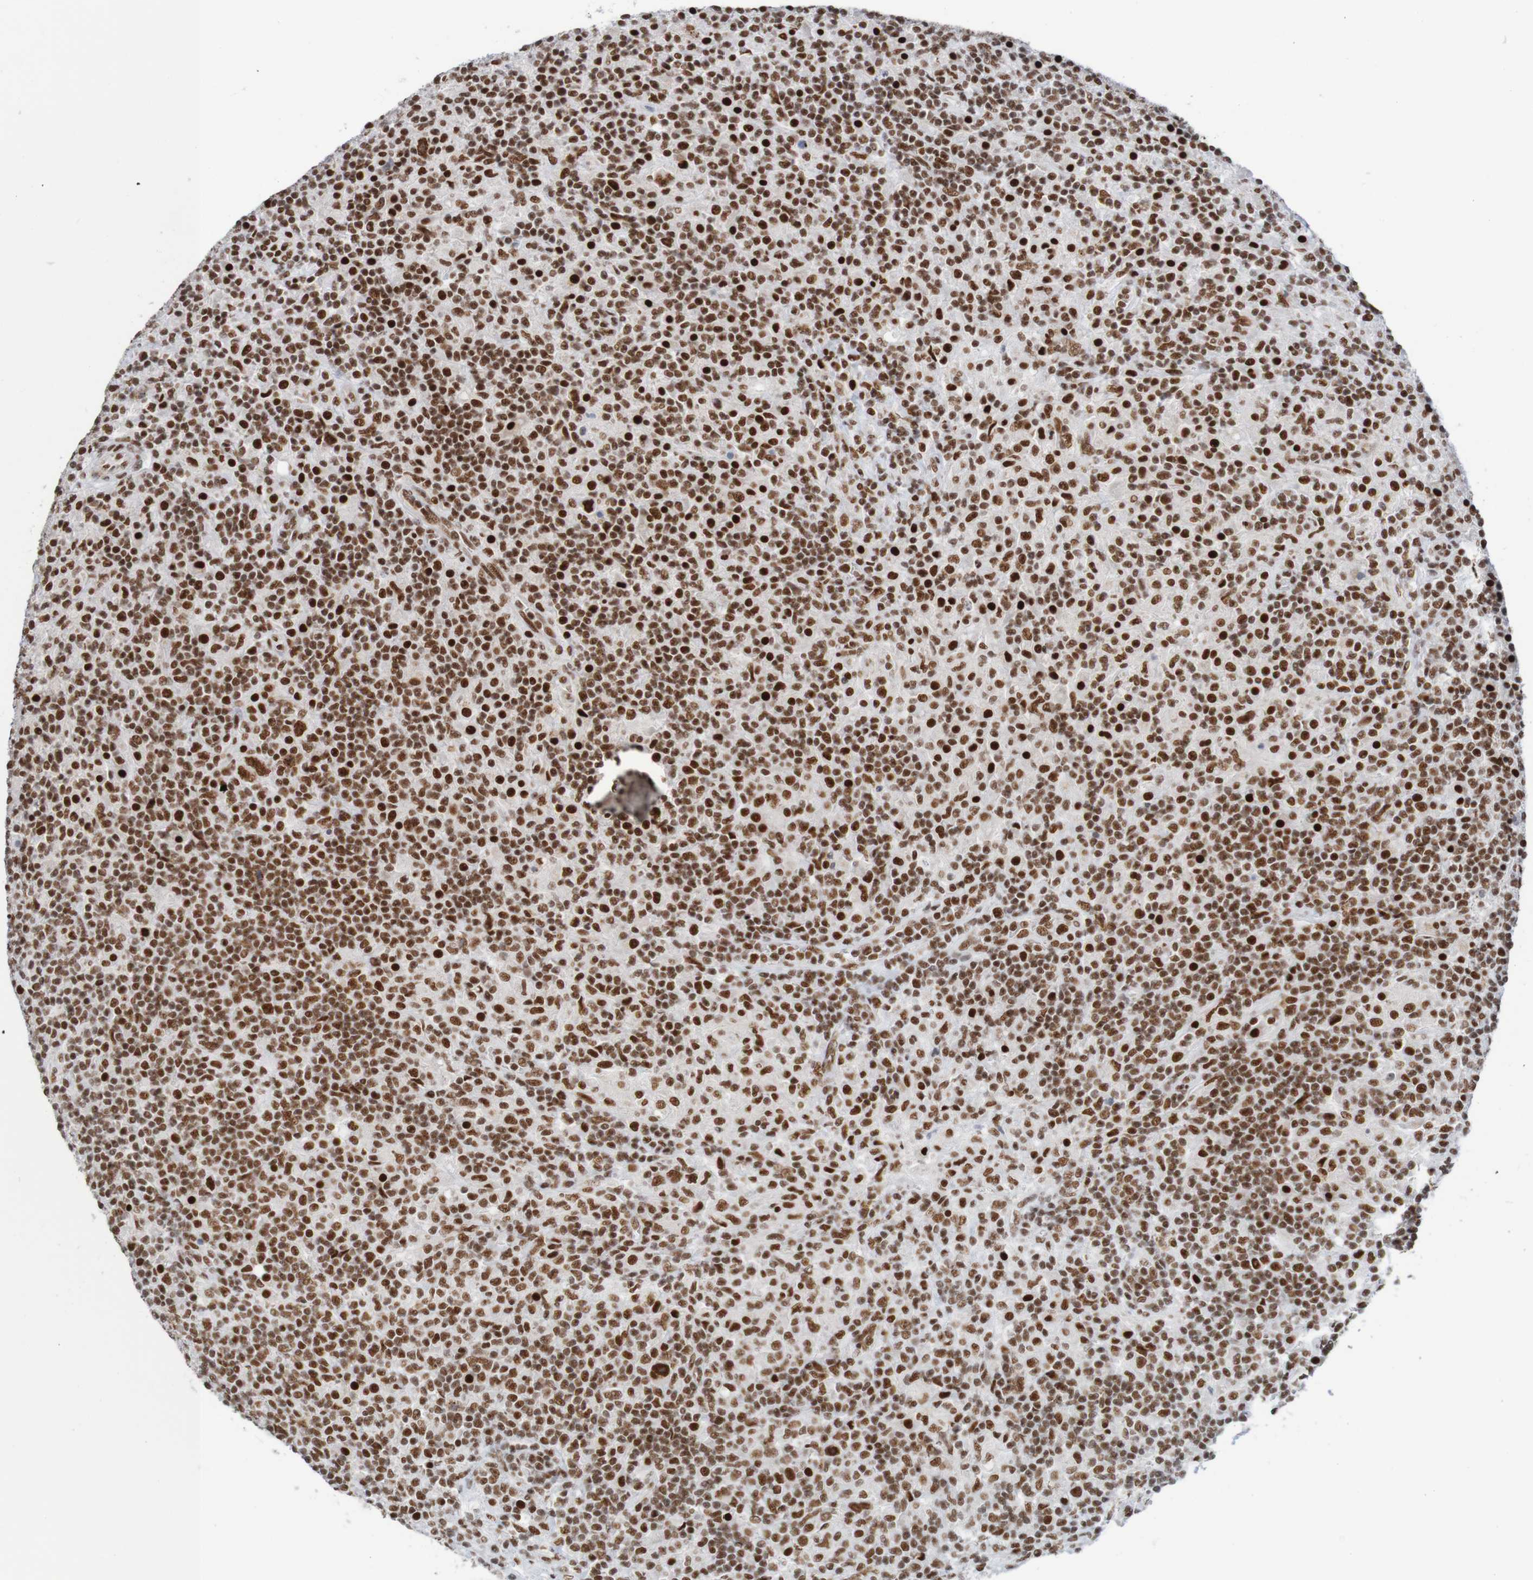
{"staining": {"intensity": "strong", "quantity": ">75%", "location": "nuclear"}, "tissue": "lymphoma", "cell_type": "Tumor cells", "image_type": "cancer", "snomed": [{"axis": "morphology", "description": "Hodgkin's disease, NOS"}, {"axis": "topography", "description": "Lymph node"}], "caption": "Protein expression analysis of human Hodgkin's disease reveals strong nuclear positivity in approximately >75% of tumor cells.", "gene": "THRAP3", "patient": {"sex": "male", "age": 70}}